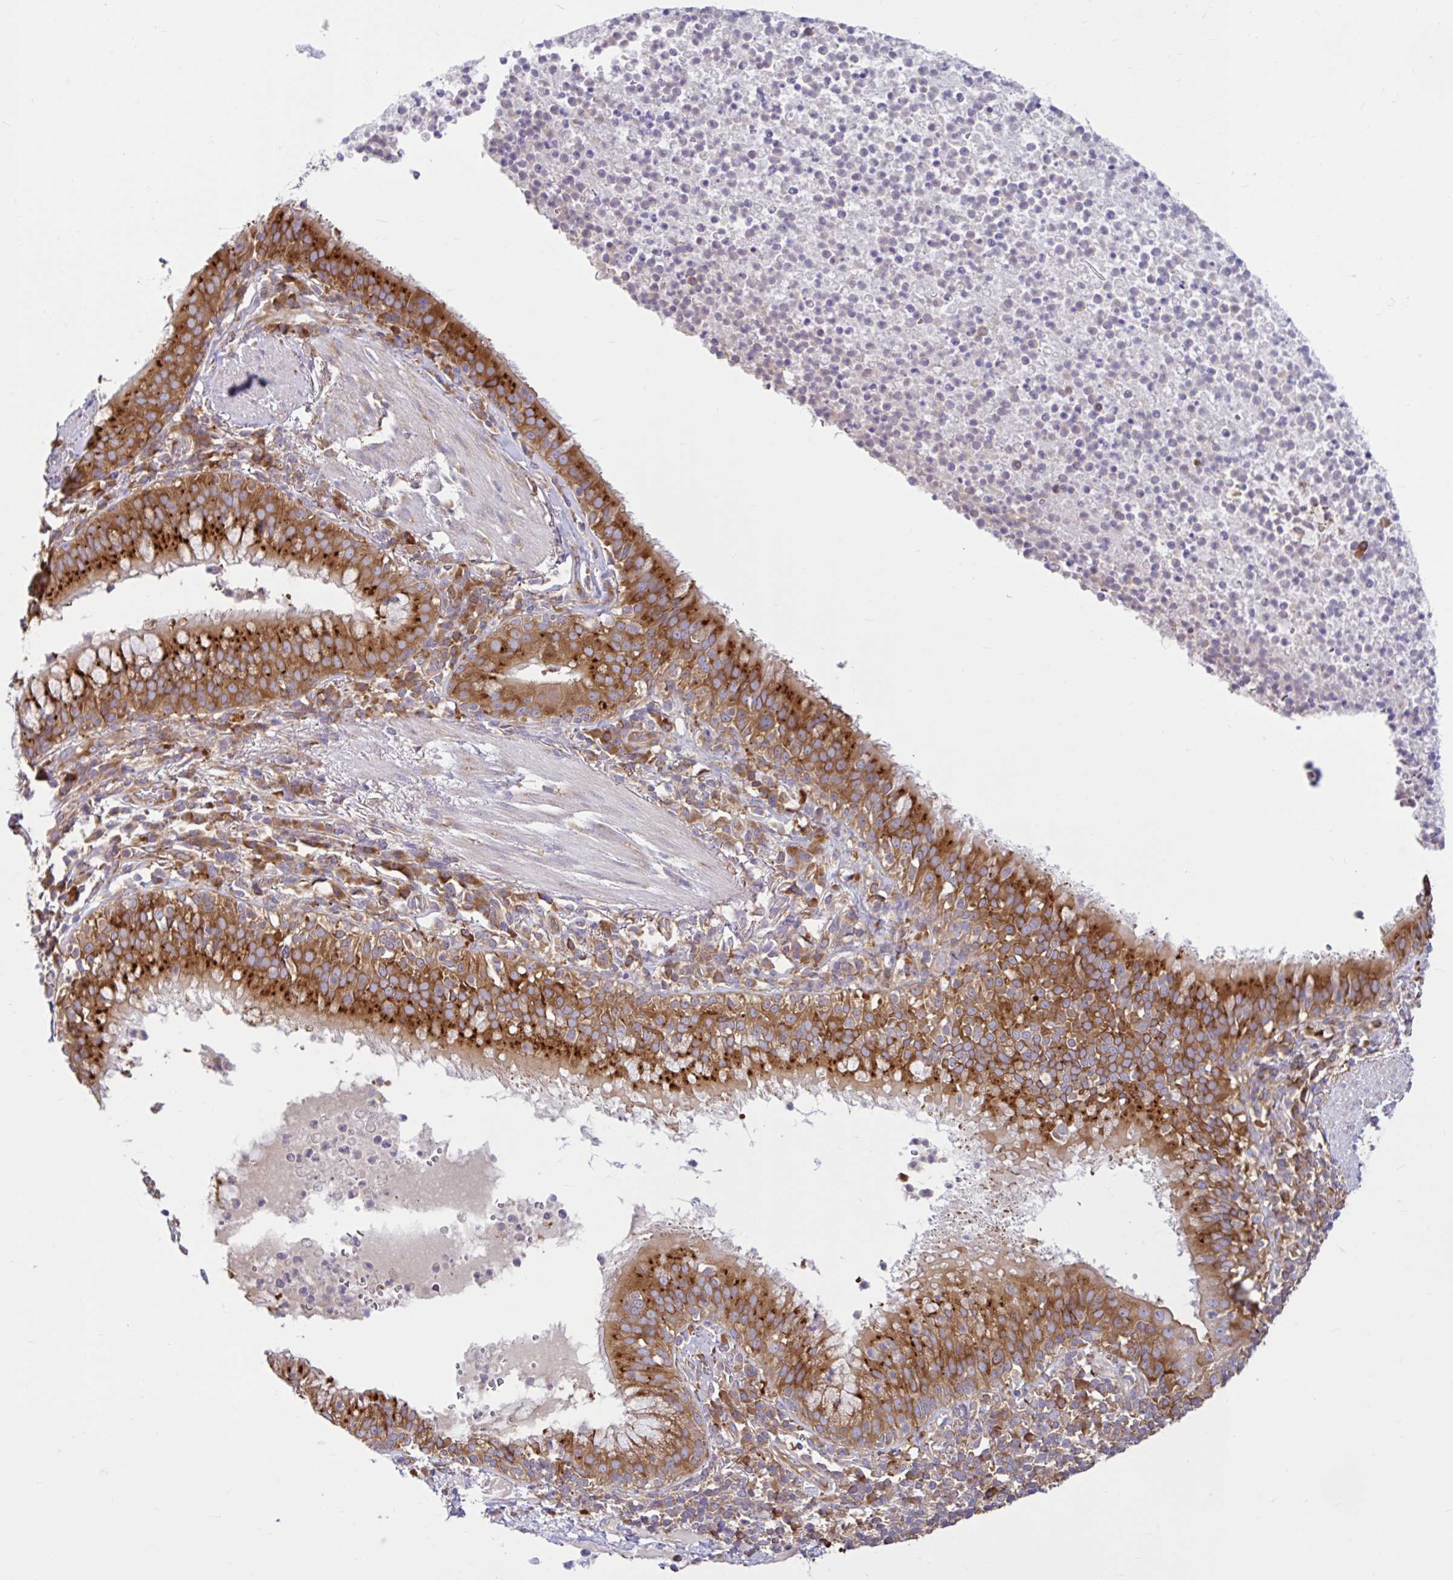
{"staining": {"intensity": "strong", "quantity": ">75%", "location": "cytoplasmic/membranous"}, "tissue": "bronchus", "cell_type": "Respiratory epithelial cells", "image_type": "normal", "snomed": [{"axis": "morphology", "description": "Normal tissue, NOS"}, {"axis": "topography", "description": "Cartilage tissue"}, {"axis": "topography", "description": "Bronchus"}], "caption": "Immunohistochemistry (IHC) image of benign bronchus: bronchus stained using IHC demonstrates high levels of strong protein expression localized specifically in the cytoplasmic/membranous of respiratory epithelial cells, appearing as a cytoplasmic/membranous brown color.", "gene": "LARS1", "patient": {"sex": "male", "age": 56}}